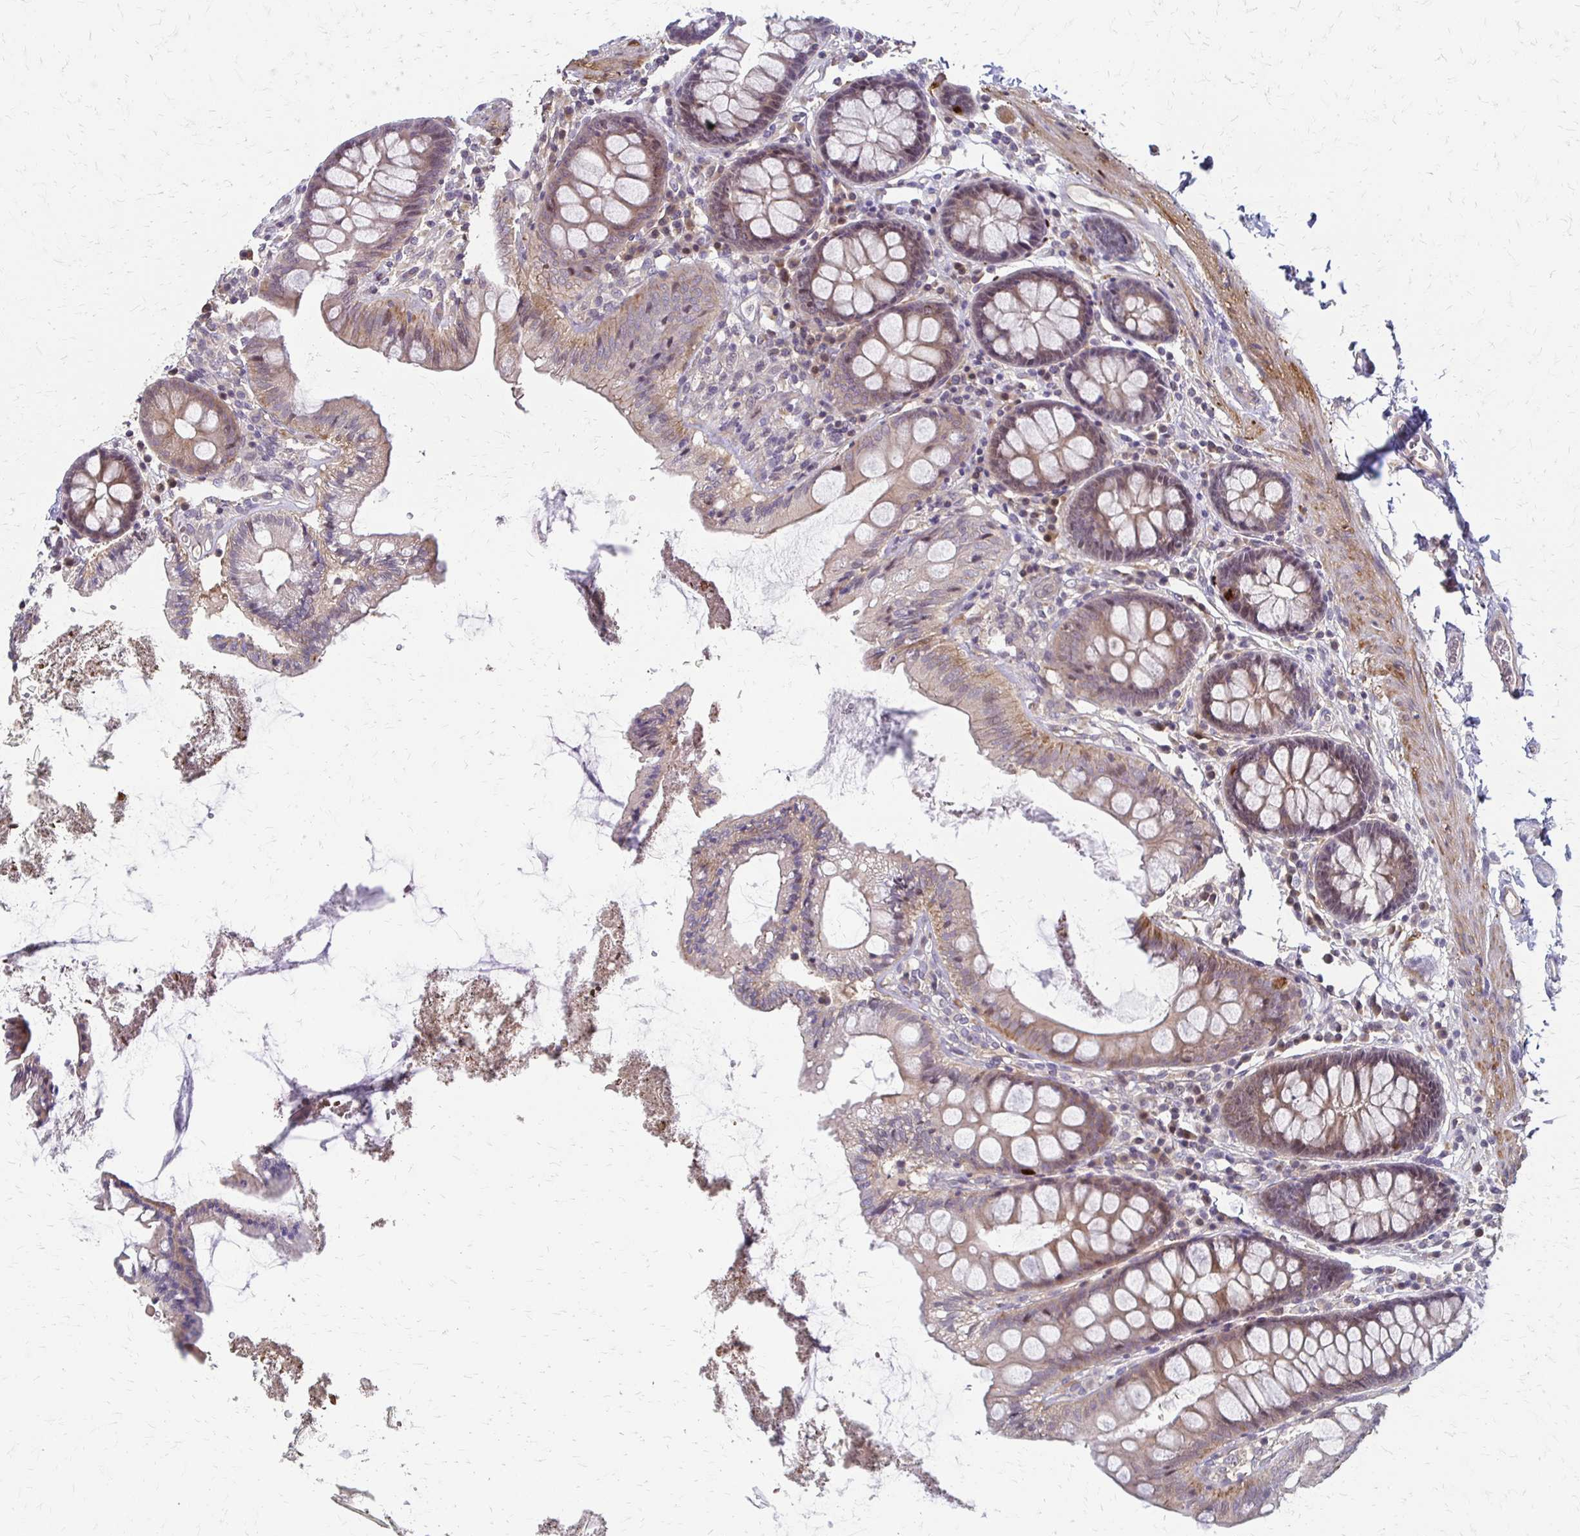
{"staining": {"intensity": "weak", "quantity": "25%-75%", "location": "cytoplasmic/membranous"}, "tissue": "colon", "cell_type": "Endothelial cells", "image_type": "normal", "snomed": [{"axis": "morphology", "description": "Normal tissue, NOS"}, {"axis": "topography", "description": "Colon"}], "caption": "Human colon stained for a protein (brown) demonstrates weak cytoplasmic/membranous positive staining in about 25%-75% of endothelial cells.", "gene": "CFL2", "patient": {"sex": "male", "age": 84}}